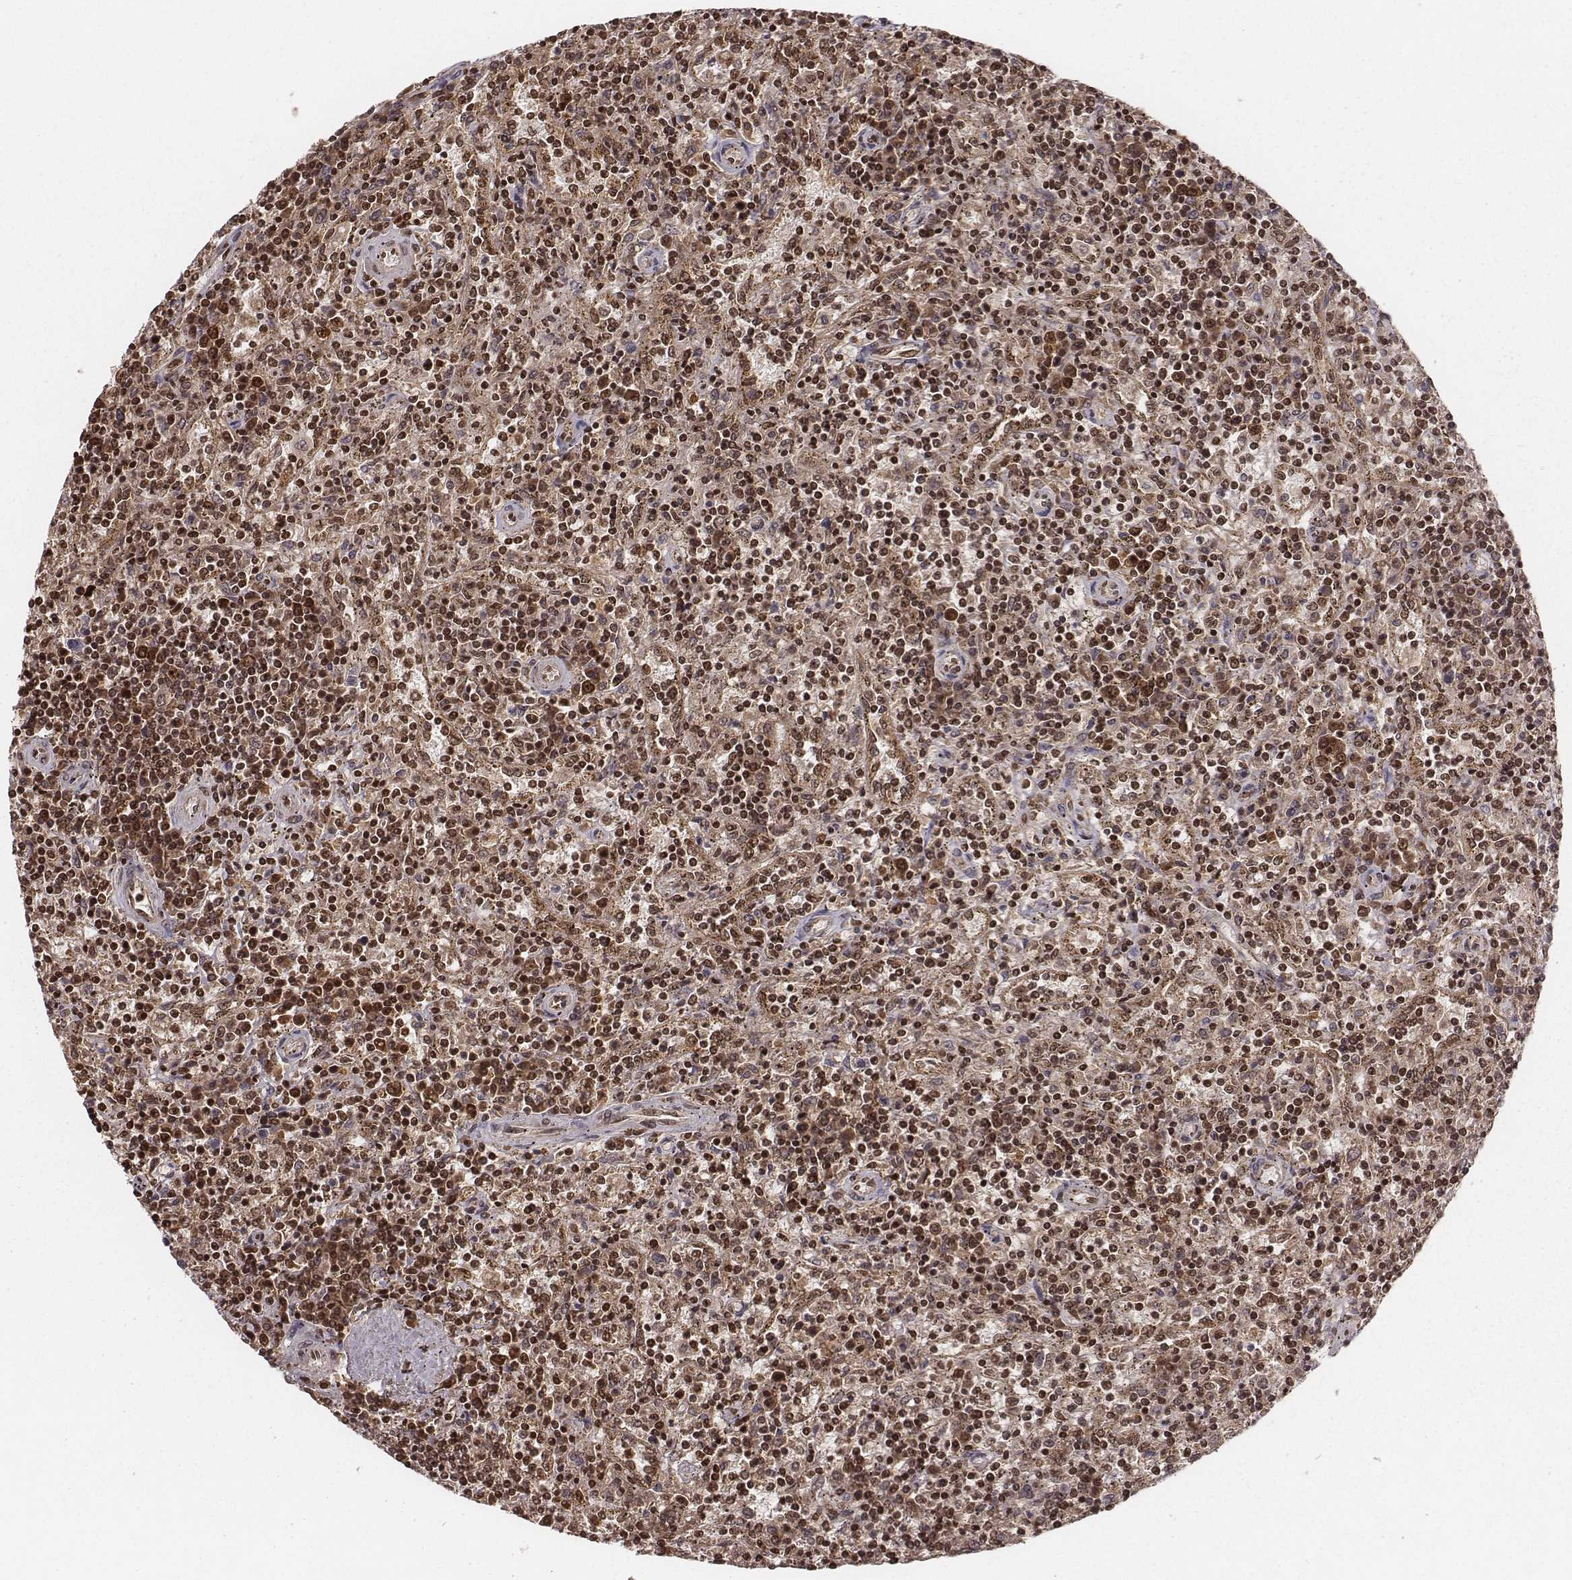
{"staining": {"intensity": "moderate", "quantity": ">75%", "location": "cytoplasmic/membranous,nuclear"}, "tissue": "lymphoma", "cell_type": "Tumor cells", "image_type": "cancer", "snomed": [{"axis": "morphology", "description": "Malignant lymphoma, non-Hodgkin's type, Low grade"}, {"axis": "topography", "description": "Spleen"}], "caption": "The immunohistochemical stain labels moderate cytoplasmic/membranous and nuclear positivity in tumor cells of lymphoma tissue.", "gene": "NFX1", "patient": {"sex": "male", "age": 62}}